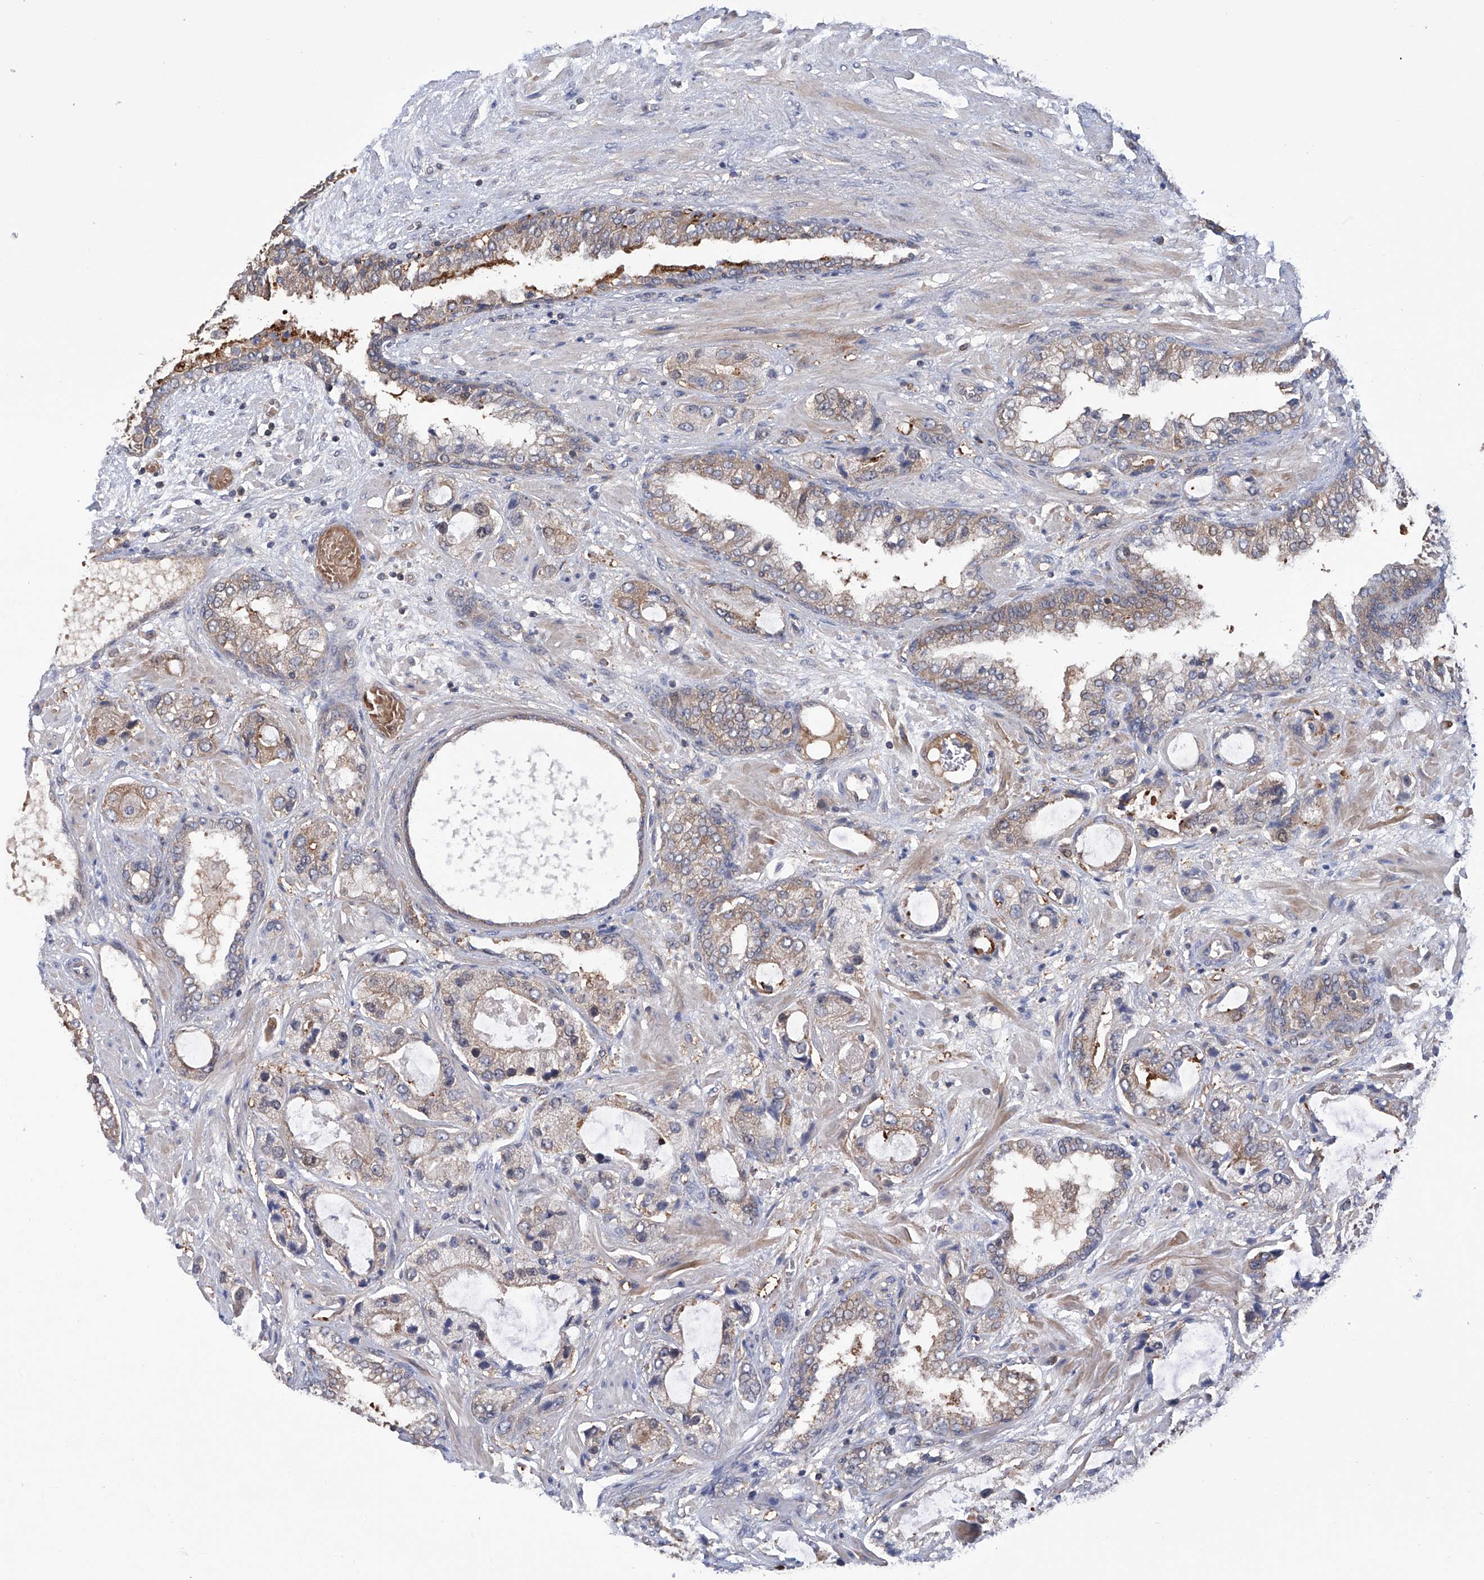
{"staining": {"intensity": "weak", "quantity": "<25%", "location": "cytoplasmic/membranous"}, "tissue": "prostate cancer", "cell_type": "Tumor cells", "image_type": "cancer", "snomed": [{"axis": "morphology", "description": "Normal tissue, NOS"}, {"axis": "morphology", "description": "Adenocarcinoma, High grade"}, {"axis": "topography", "description": "Prostate"}, {"axis": "topography", "description": "Peripheral nerve tissue"}], "caption": "Photomicrograph shows no significant protein expression in tumor cells of adenocarcinoma (high-grade) (prostate).", "gene": "NUDT17", "patient": {"sex": "male", "age": 59}}